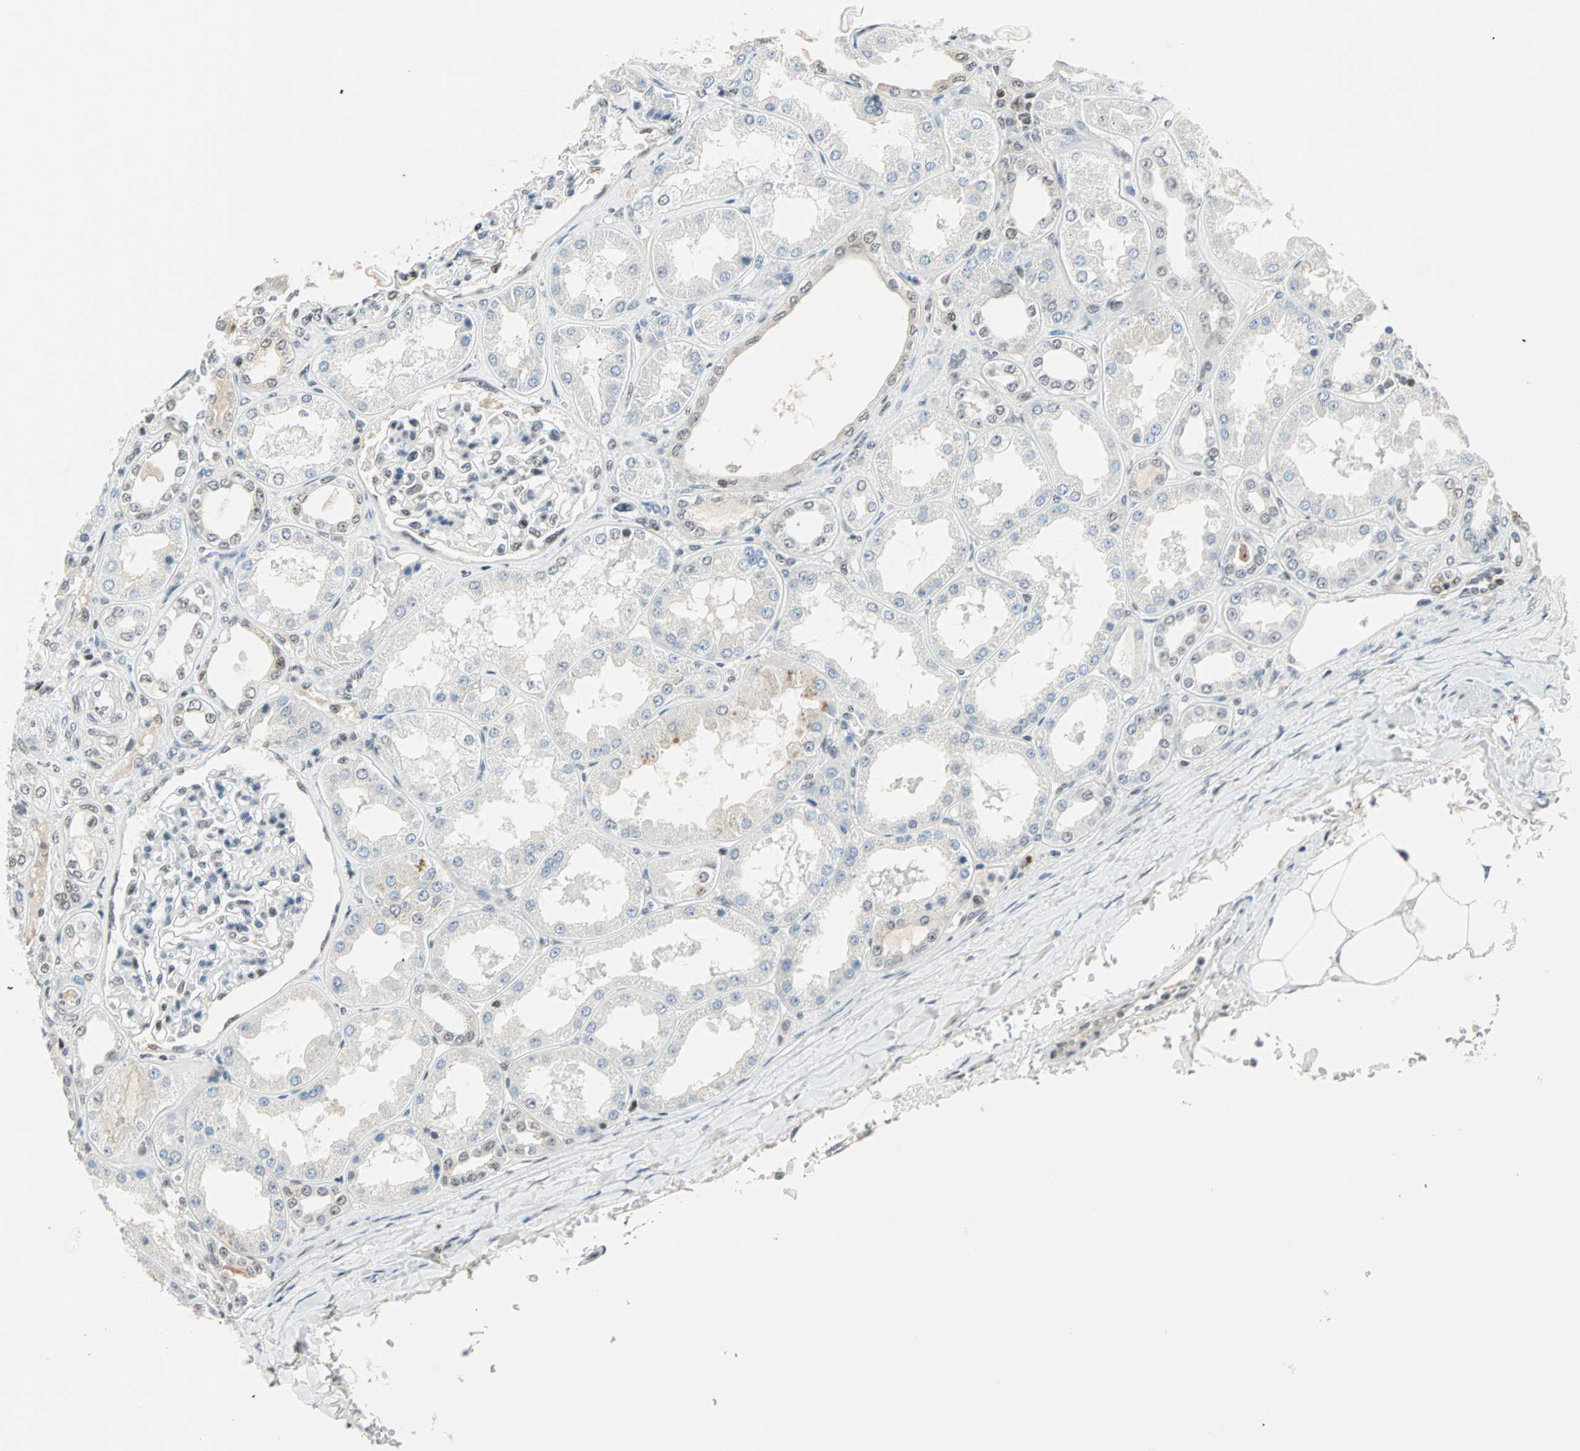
{"staining": {"intensity": "moderate", "quantity": "25%-75%", "location": "nuclear"}, "tissue": "kidney", "cell_type": "Cells in glomeruli", "image_type": "normal", "snomed": [{"axis": "morphology", "description": "Normal tissue, NOS"}, {"axis": "topography", "description": "Kidney"}], "caption": "Kidney was stained to show a protein in brown. There is medium levels of moderate nuclear positivity in approximately 25%-75% of cells in glomeruli. Ihc stains the protein of interest in brown and the nuclei are stained blue.", "gene": "SIN3A", "patient": {"sex": "female", "age": 56}}